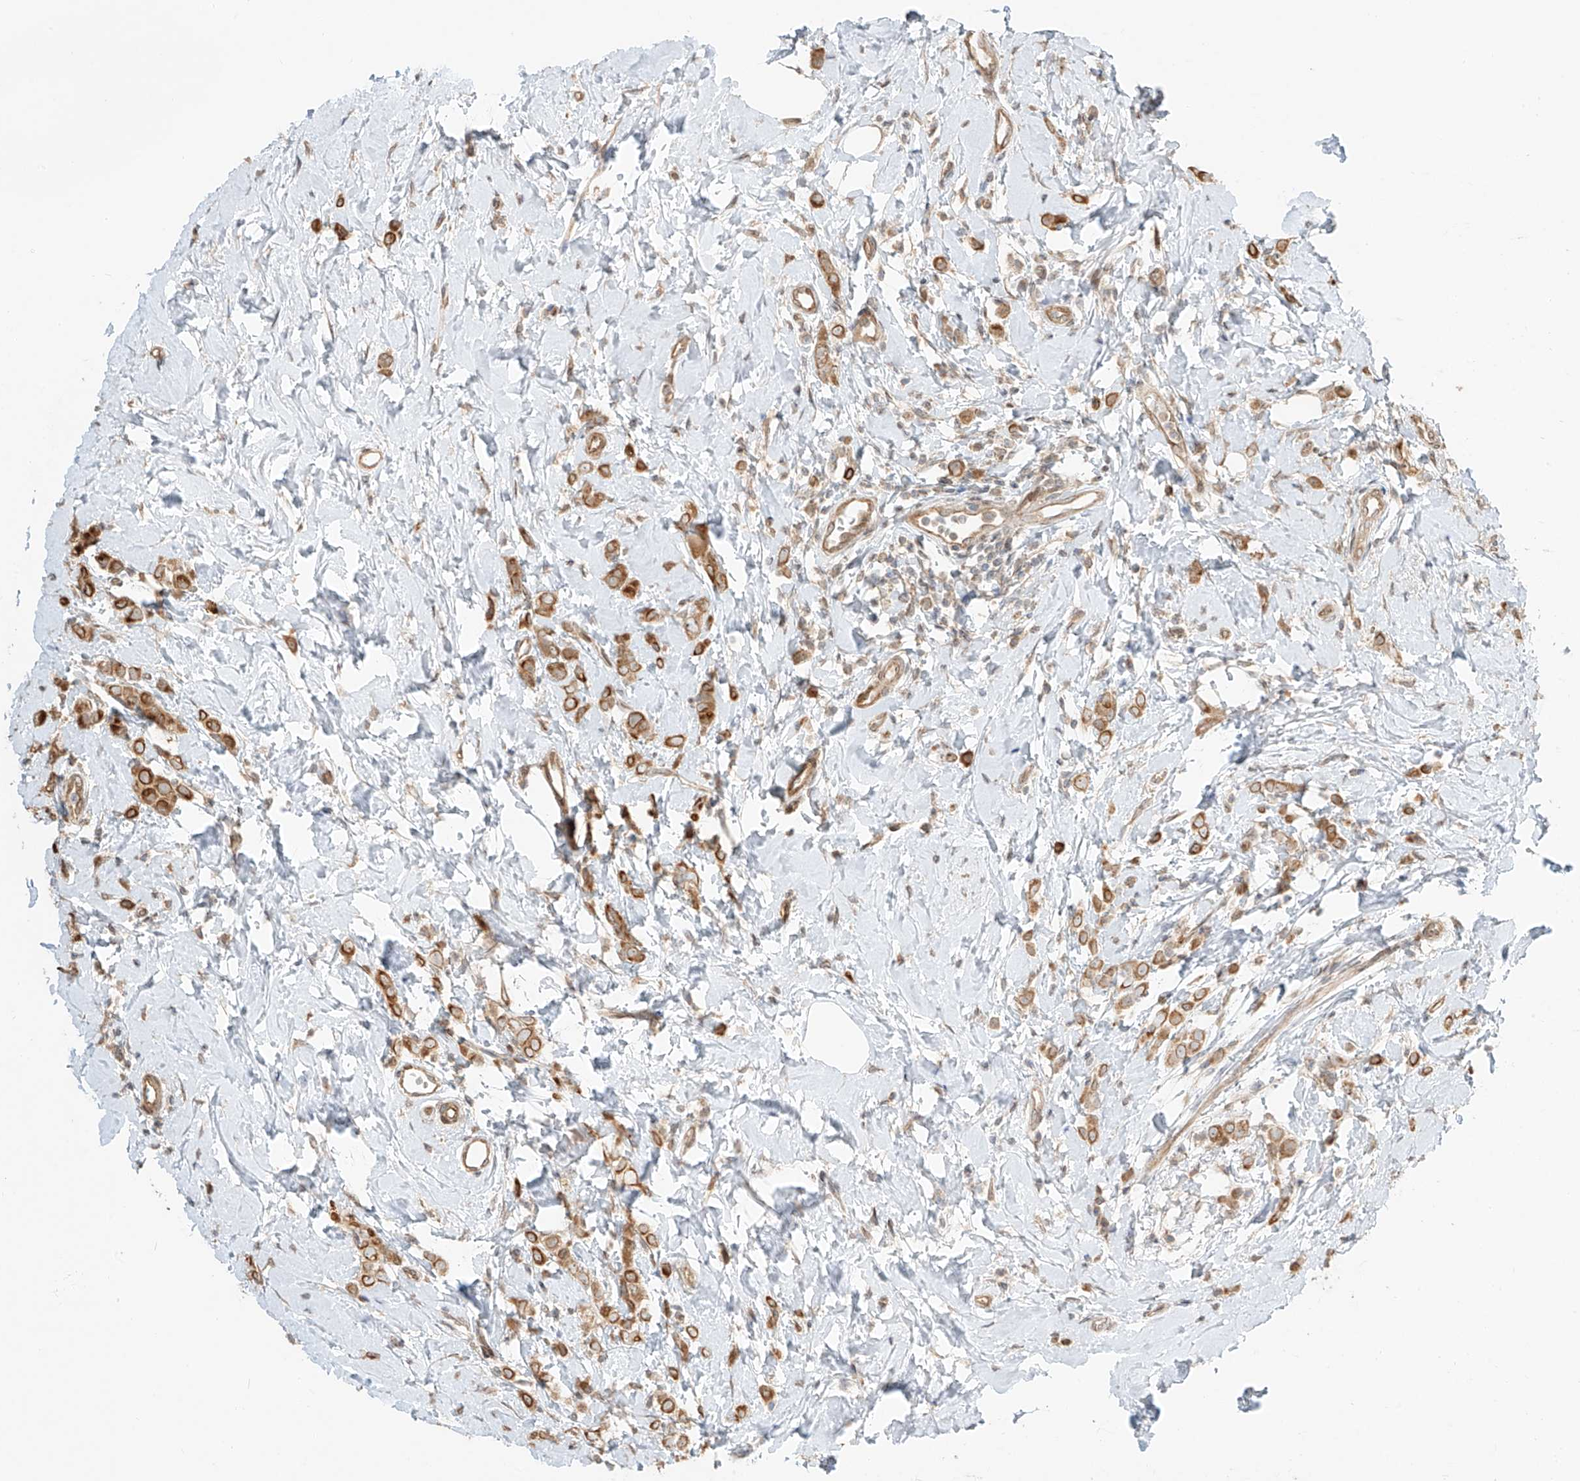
{"staining": {"intensity": "moderate", "quantity": ">75%", "location": "cytoplasmic/membranous"}, "tissue": "breast cancer", "cell_type": "Tumor cells", "image_type": "cancer", "snomed": [{"axis": "morphology", "description": "Lobular carcinoma"}, {"axis": "topography", "description": "Breast"}], "caption": "DAB (3,3'-diaminobenzidine) immunohistochemical staining of human breast cancer shows moderate cytoplasmic/membranous protein positivity in about >75% of tumor cells. The protein of interest is shown in brown color, while the nuclei are stained blue.", "gene": "CEP162", "patient": {"sex": "female", "age": 47}}